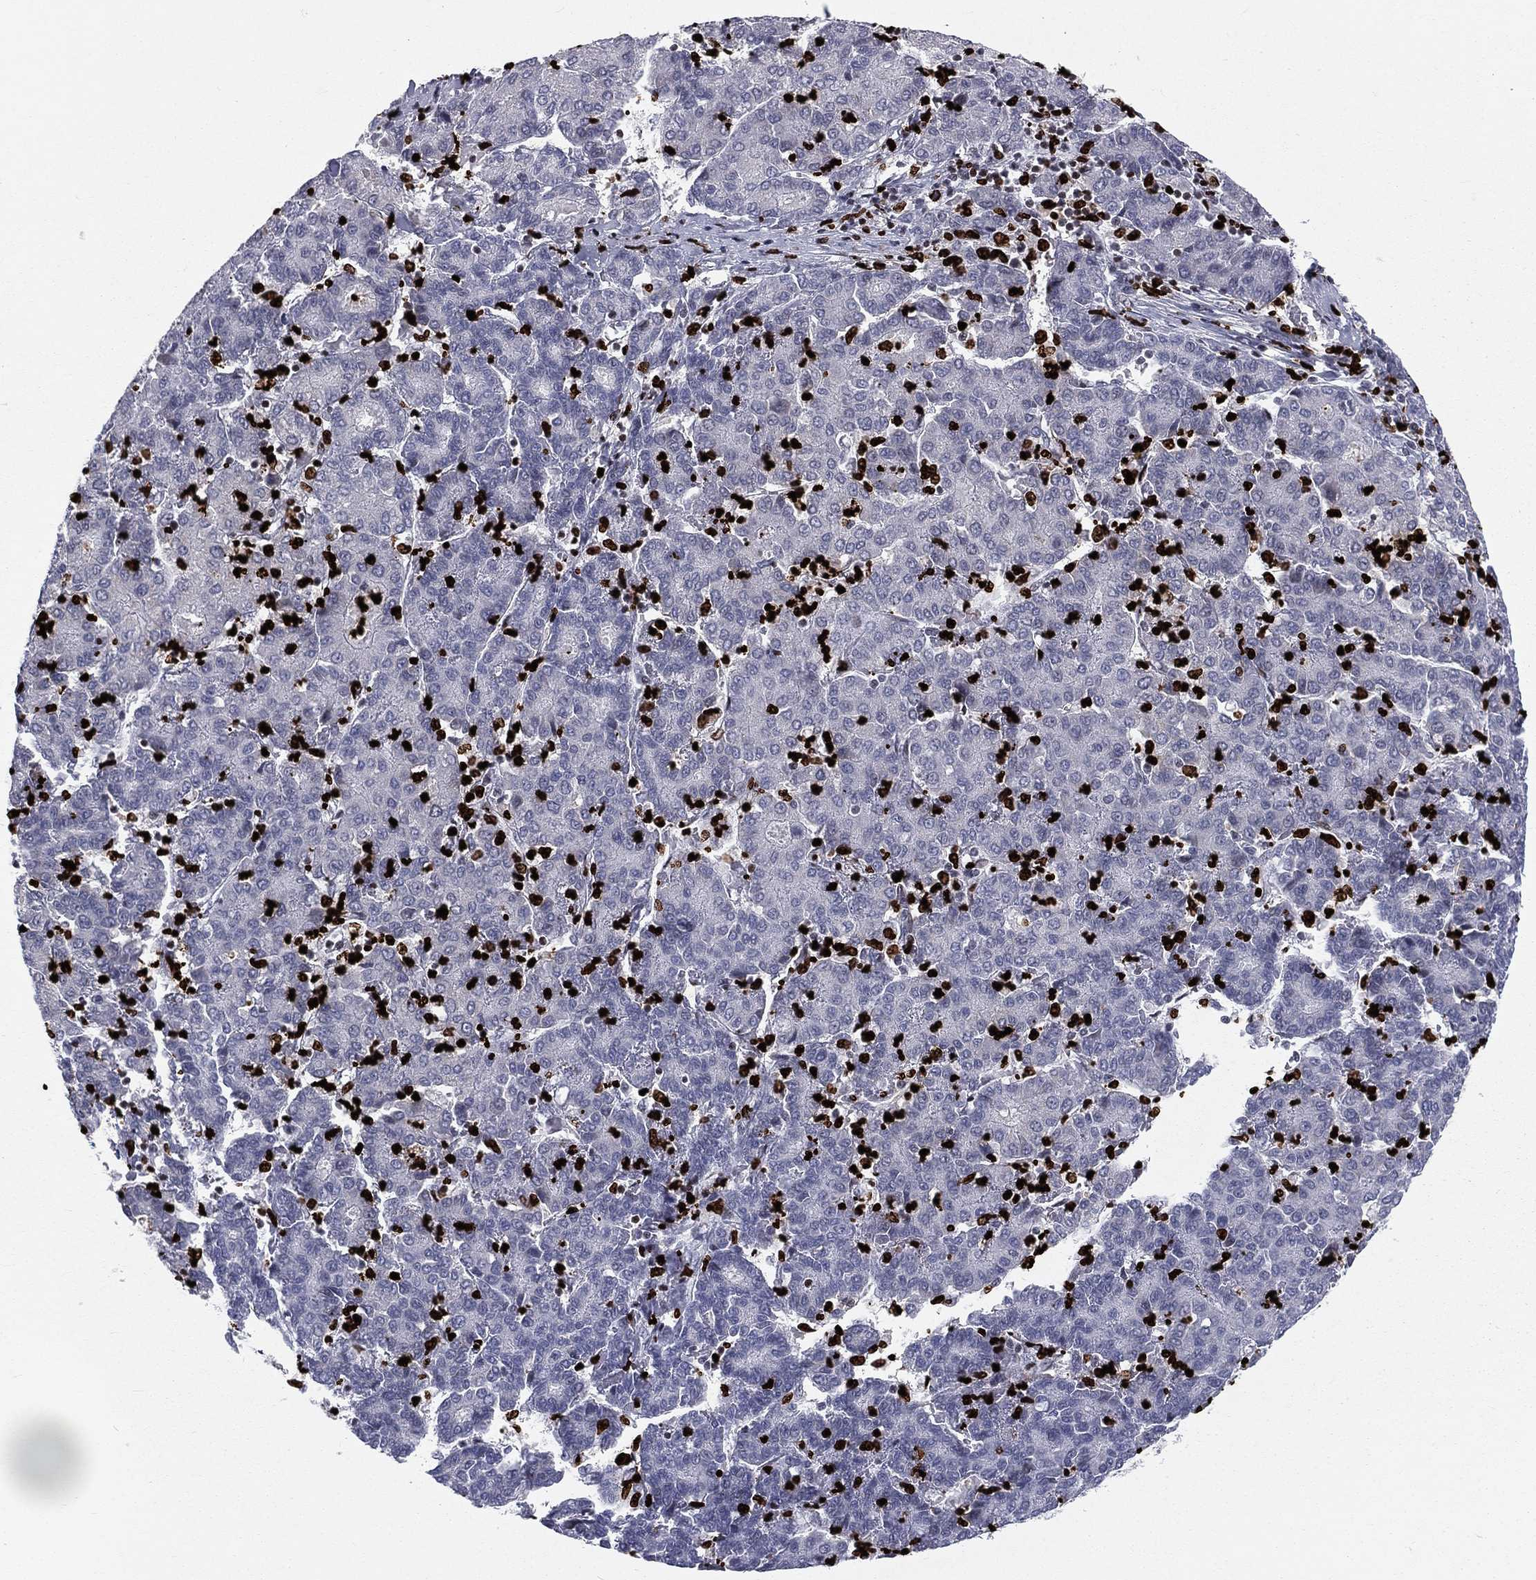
{"staining": {"intensity": "negative", "quantity": "none", "location": "none"}, "tissue": "liver cancer", "cell_type": "Tumor cells", "image_type": "cancer", "snomed": [{"axis": "morphology", "description": "Carcinoma, Hepatocellular, NOS"}, {"axis": "topography", "description": "Liver"}], "caption": "This image is of liver hepatocellular carcinoma stained with immunohistochemistry to label a protein in brown with the nuclei are counter-stained blue. There is no staining in tumor cells.", "gene": "MNDA", "patient": {"sex": "male", "age": 65}}